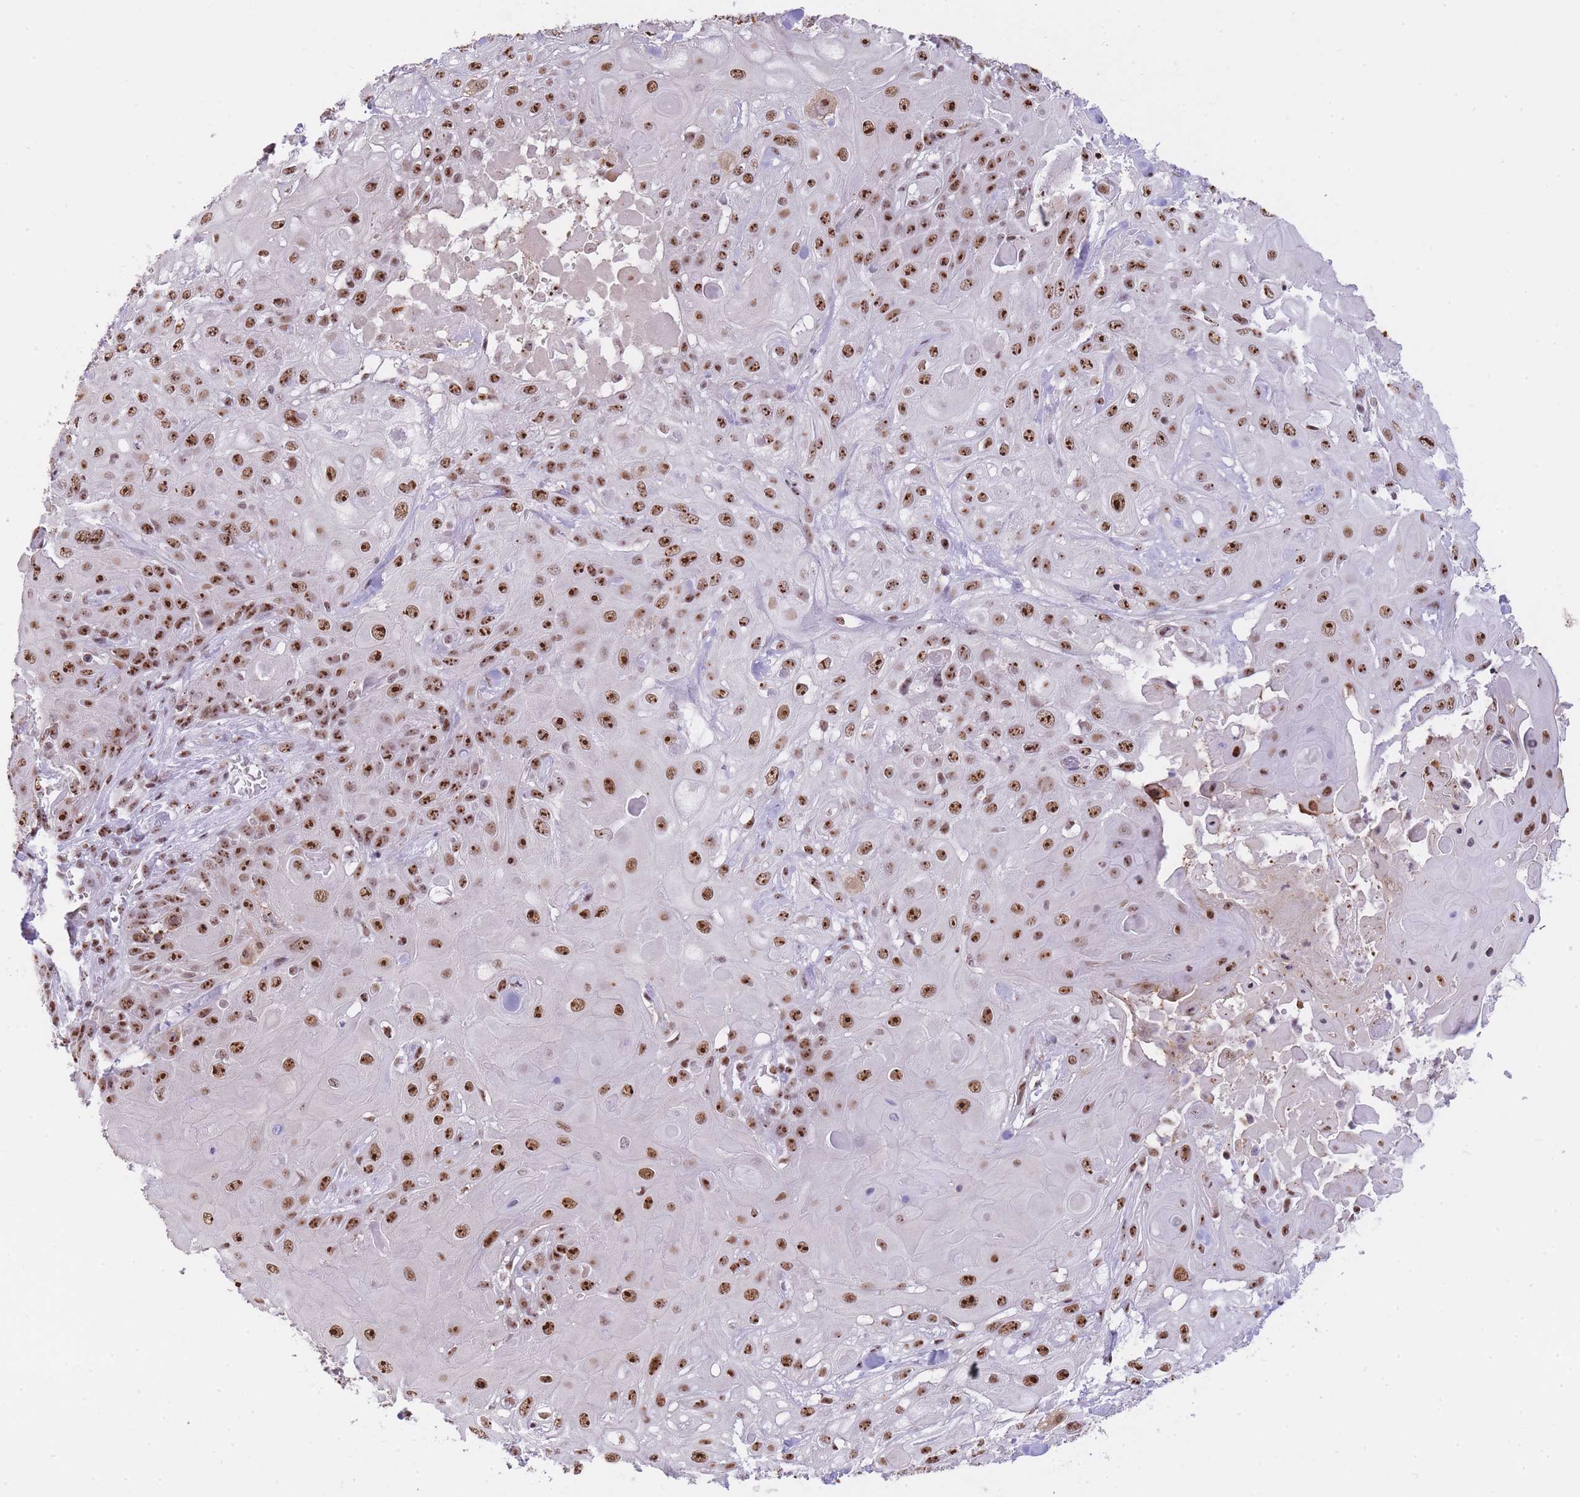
{"staining": {"intensity": "strong", "quantity": ">75%", "location": "nuclear"}, "tissue": "skin cancer", "cell_type": "Tumor cells", "image_type": "cancer", "snomed": [{"axis": "morphology", "description": "Normal tissue, NOS"}, {"axis": "morphology", "description": "Squamous cell carcinoma, NOS"}, {"axis": "topography", "description": "Skin"}, {"axis": "topography", "description": "Cartilage tissue"}], "caption": "Protein staining demonstrates strong nuclear staining in about >75% of tumor cells in squamous cell carcinoma (skin).", "gene": "EVC2", "patient": {"sex": "female", "age": 79}}